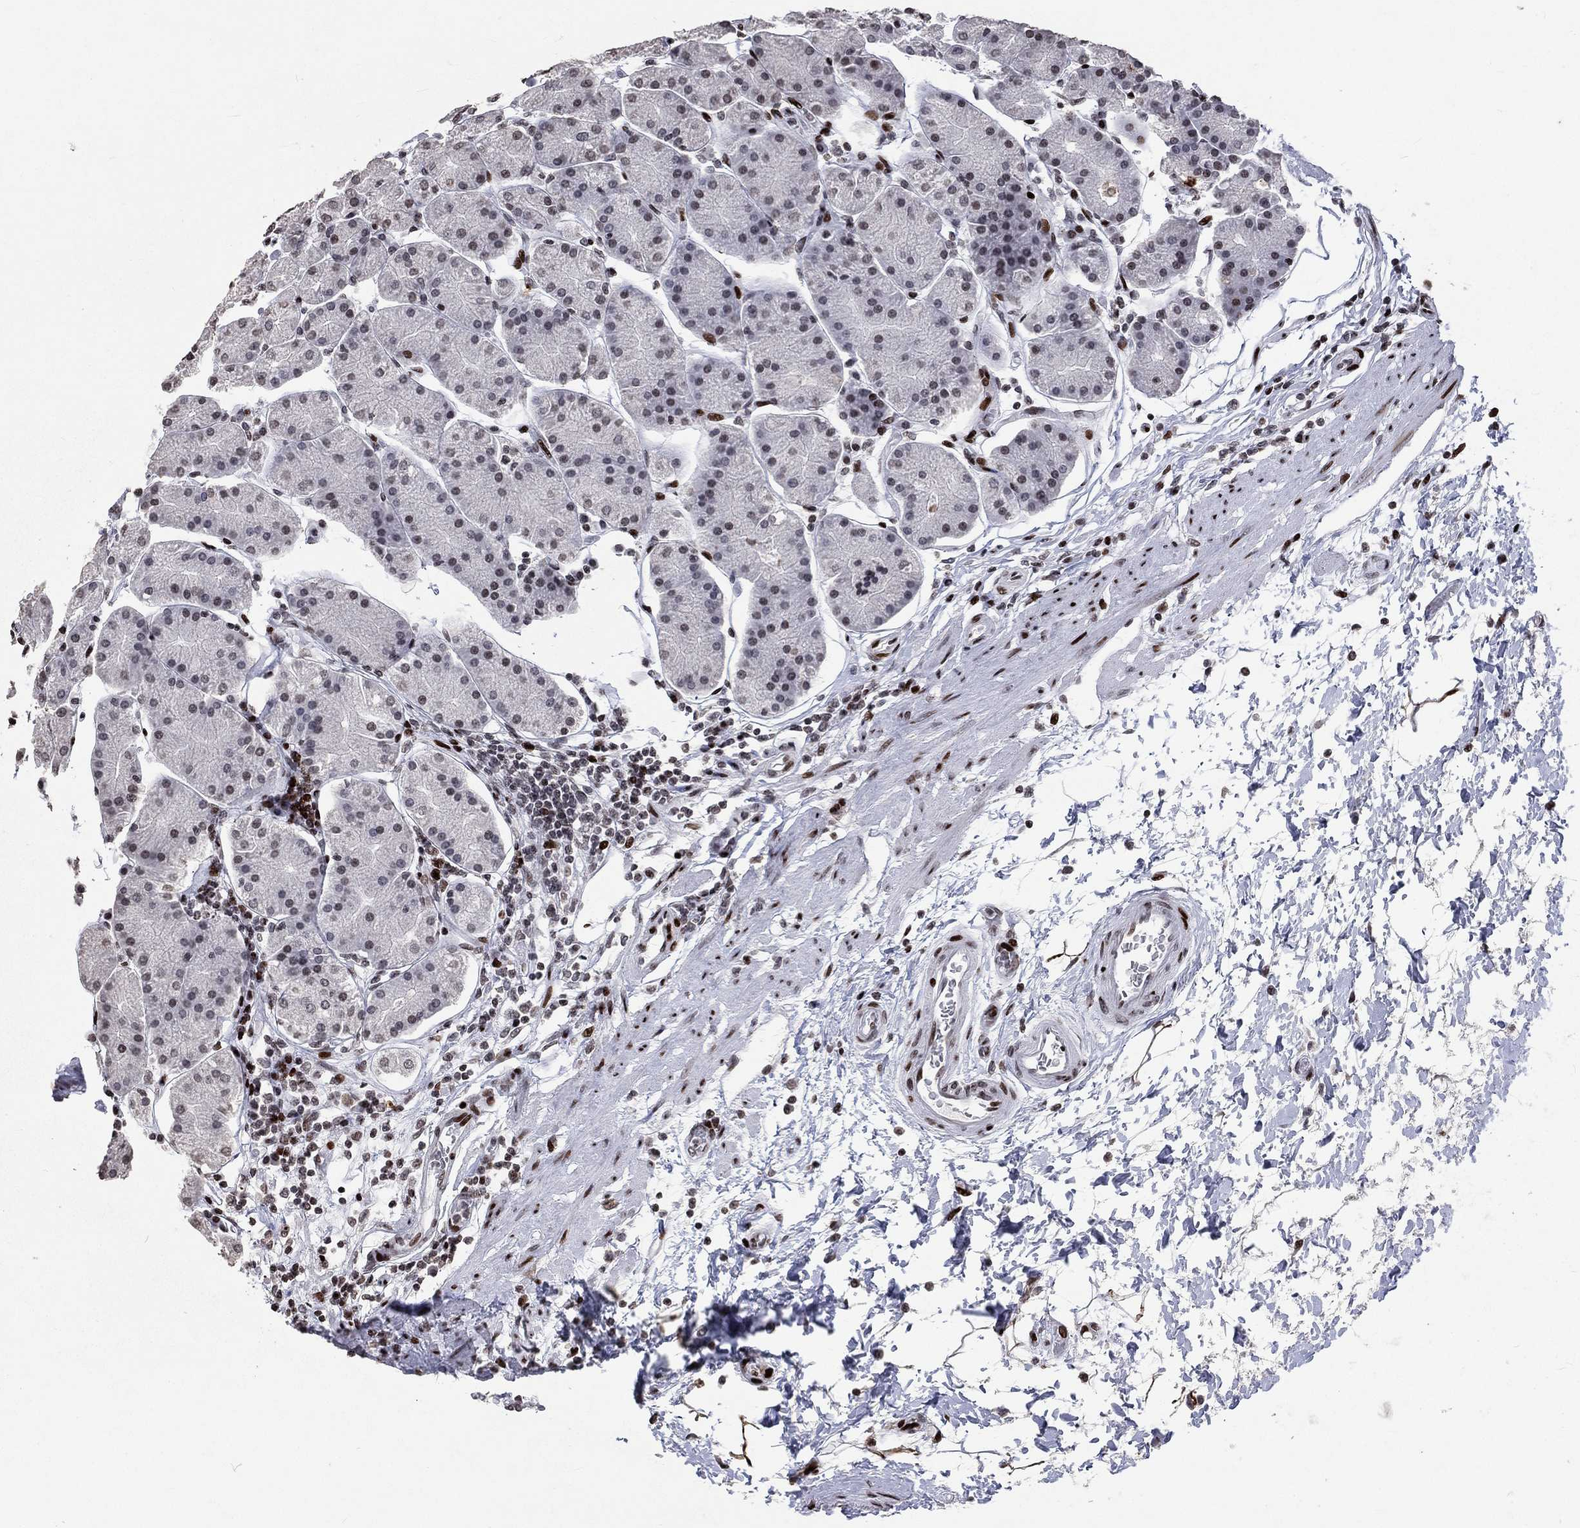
{"staining": {"intensity": "moderate", "quantity": "<25%", "location": "nuclear"}, "tissue": "stomach", "cell_type": "Glandular cells", "image_type": "normal", "snomed": [{"axis": "morphology", "description": "Normal tissue, NOS"}, {"axis": "topography", "description": "Stomach"}], "caption": "Moderate nuclear staining for a protein is identified in approximately <25% of glandular cells of benign stomach using IHC.", "gene": "SRSF3", "patient": {"sex": "male", "age": 54}}